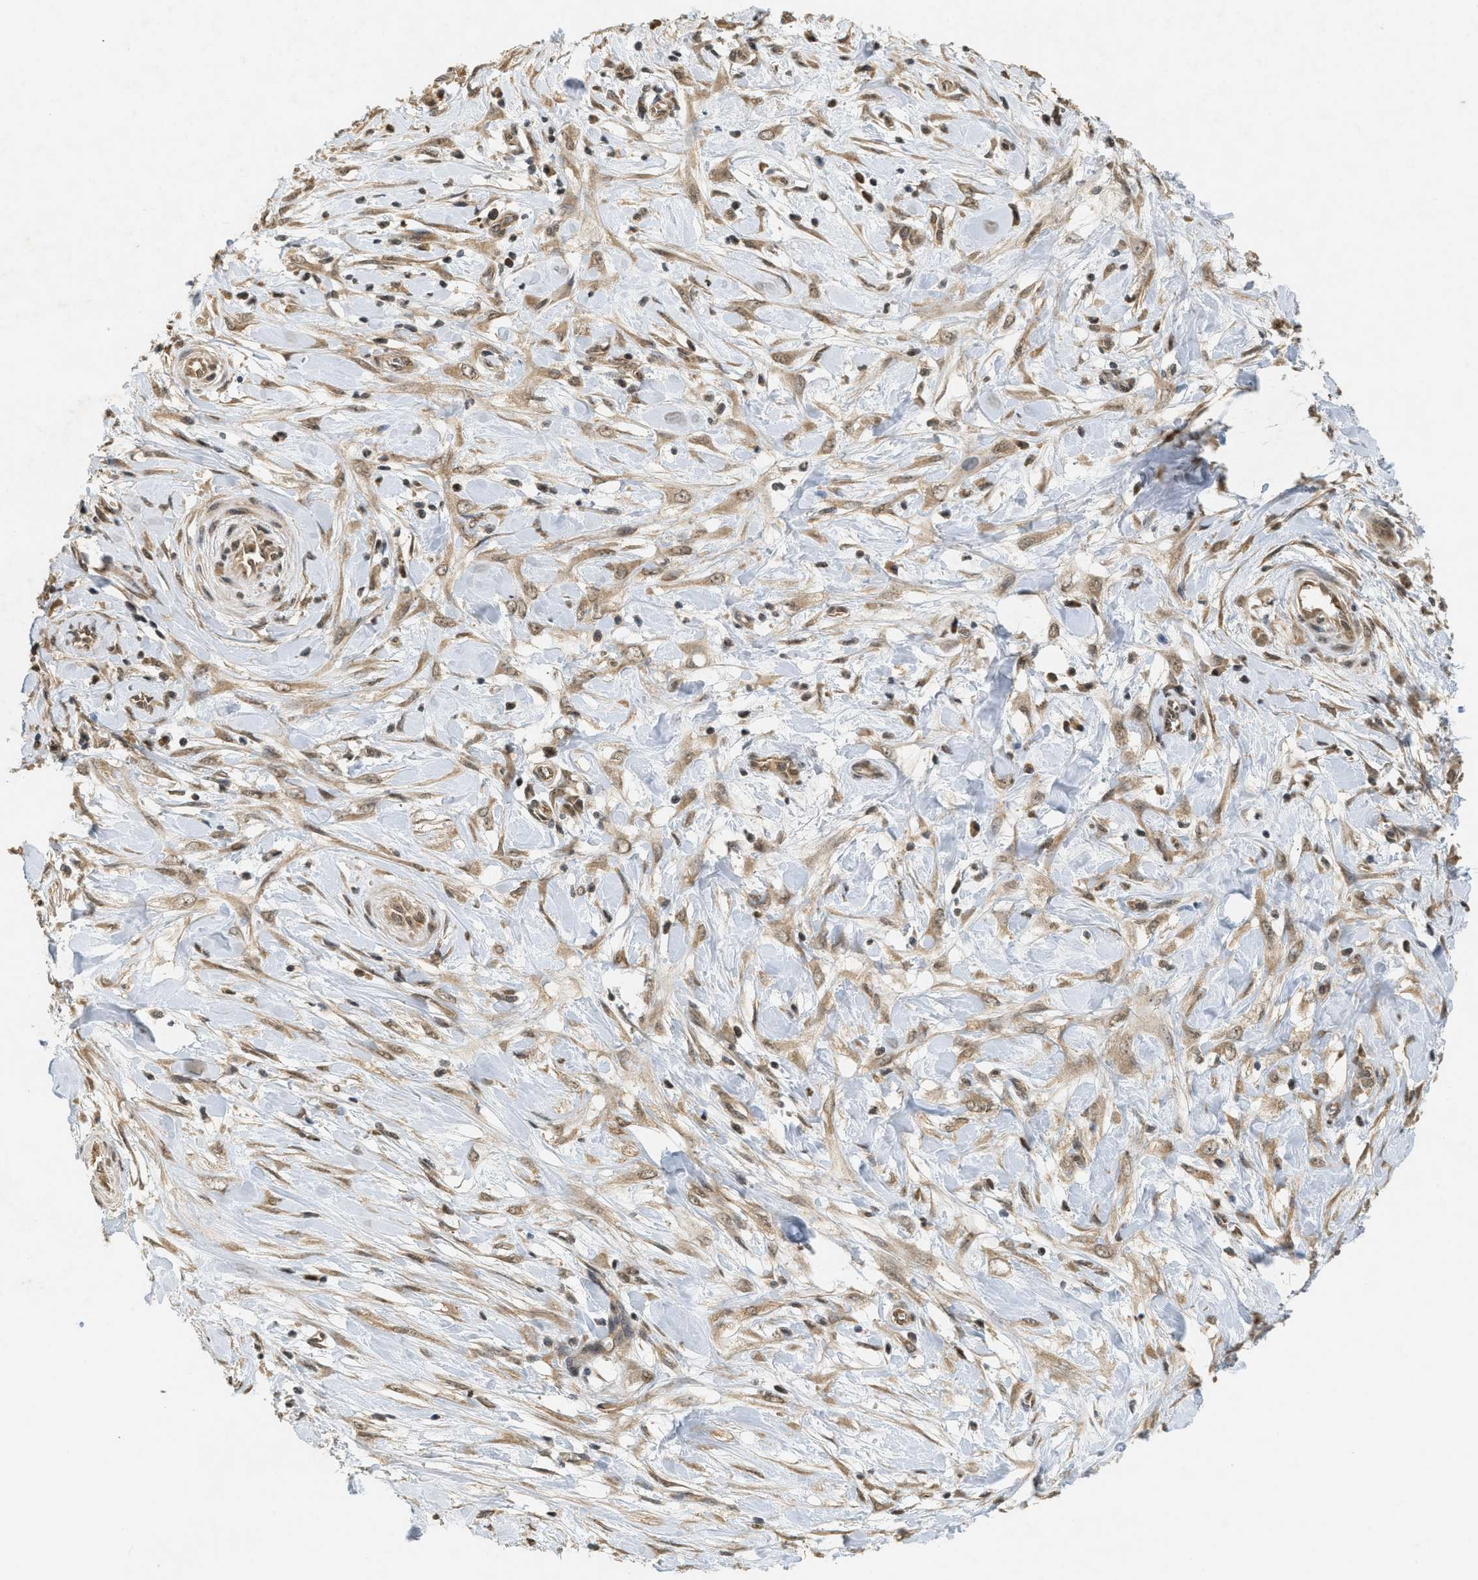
{"staining": {"intensity": "moderate", "quantity": ">75%", "location": "cytoplasmic/membranous,nuclear"}, "tissue": "pancreatic cancer", "cell_type": "Tumor cells", "image_type": "cancer", "snomed": [{"axis": "morphology", "description": "Adenocarcinoma, NOS"}, {"axis": "topography", "description": "Pancreas"}], "caption": "DAB (3,3'-diaminobenzidine) immunohistochemical staining of adenocarcinoma (pancreatic) shows moderate cytoplasmic/membranous and nuclear protein staining in approximately >75% of tumor cells. The staining is performed using DAB brown chromogen to label protein expression. The nuclei are counter-stained blue using hematoxylin.", "gene": "PRKD1", "patient": {"sex": "female", "age": 75}}